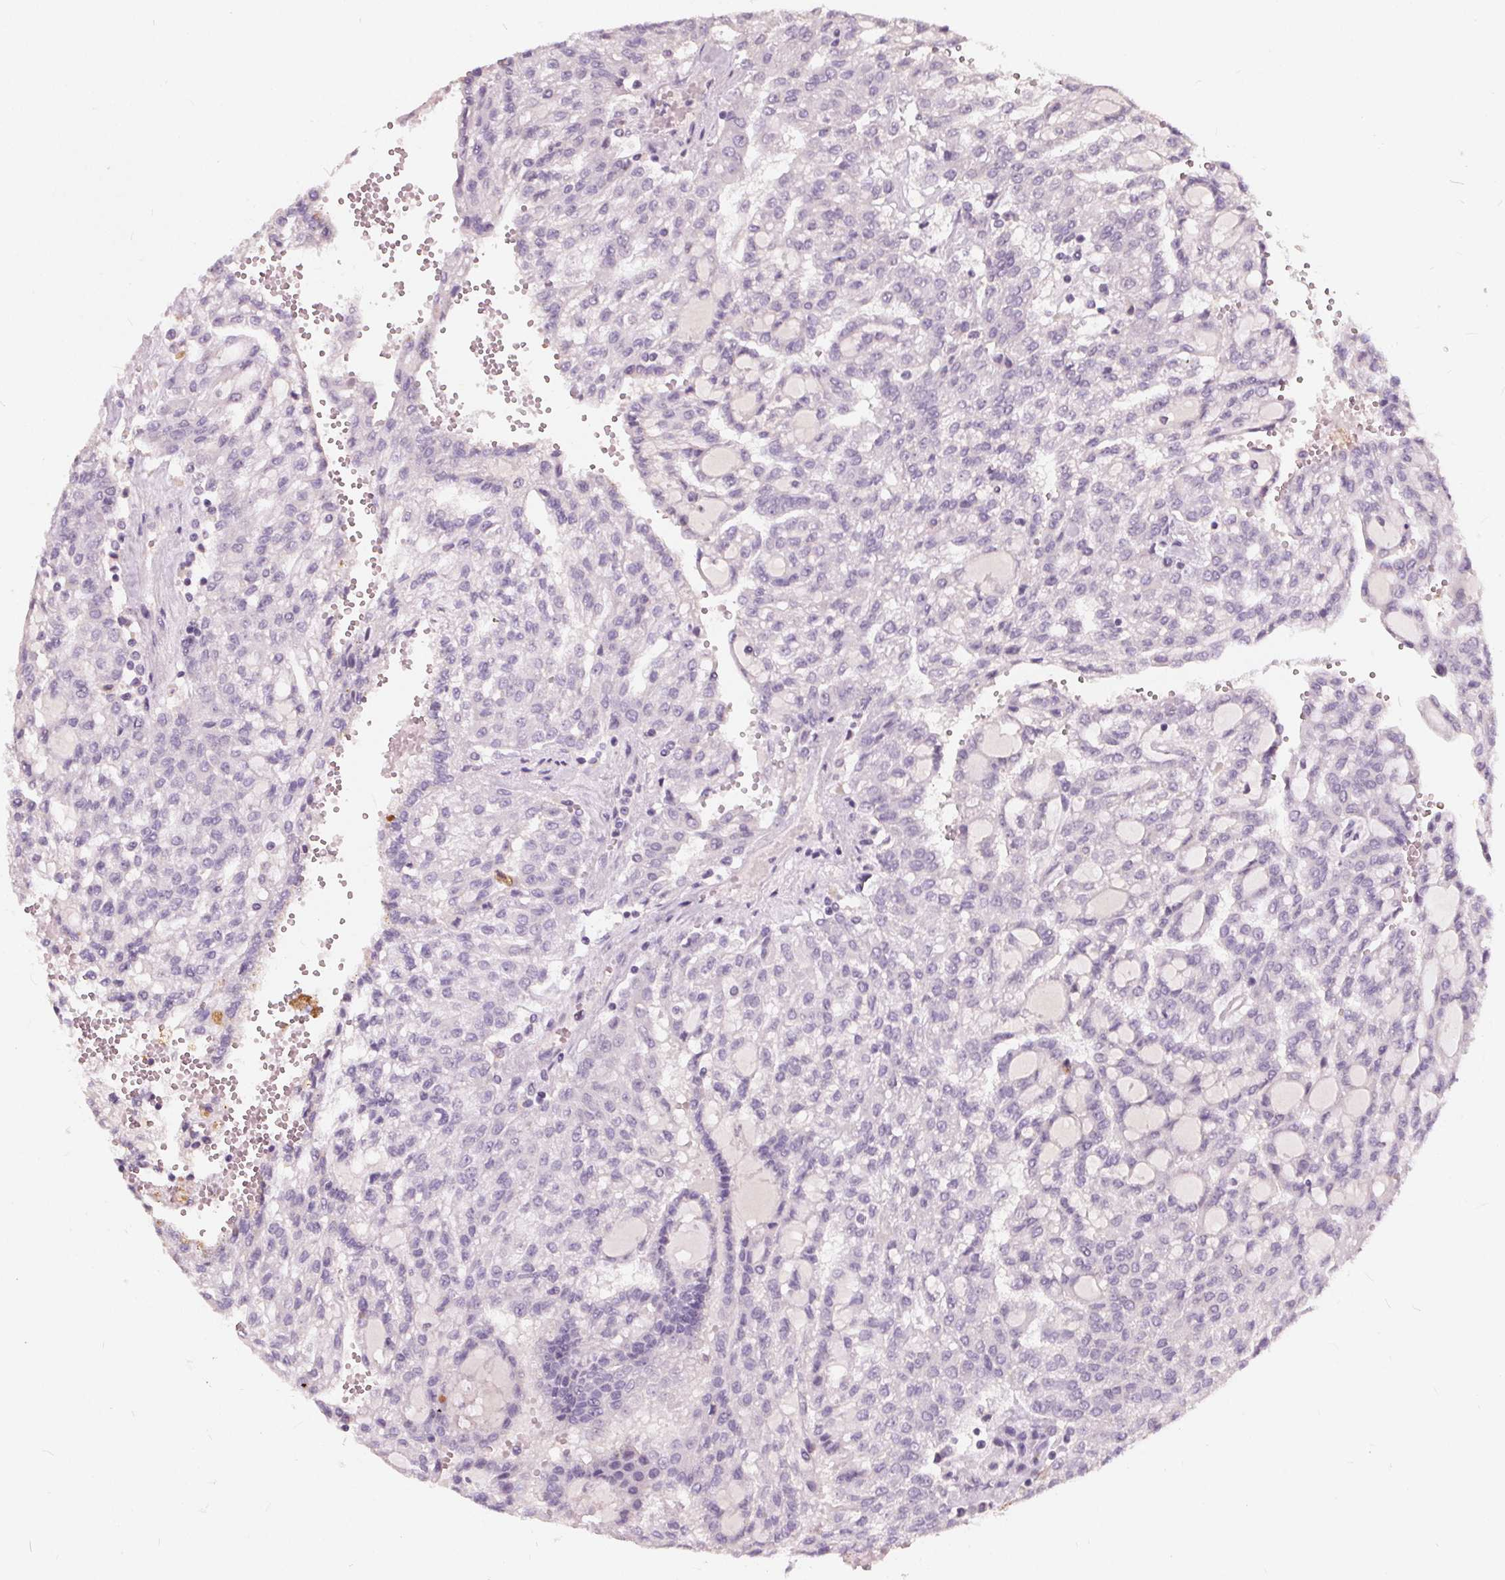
{"staining": {"intensity": "negative", "quantity": "none", "location": "none"}, "tissue": "renal cancer", "cell_type": "Tumor cells", "image_type": "cancer", "snomed": [{"axis": "morphology", "description": "Adenocarcinoma, NOS"}, {"axis": "topography", "description": "Kidney"}], "caption": "Immunohistochemical staining of human renal adenocarcinoma shows no significant expression in tumor cells.", "gene": "PLA2G2E", "patient": {"sex": "male", "age": 63}}